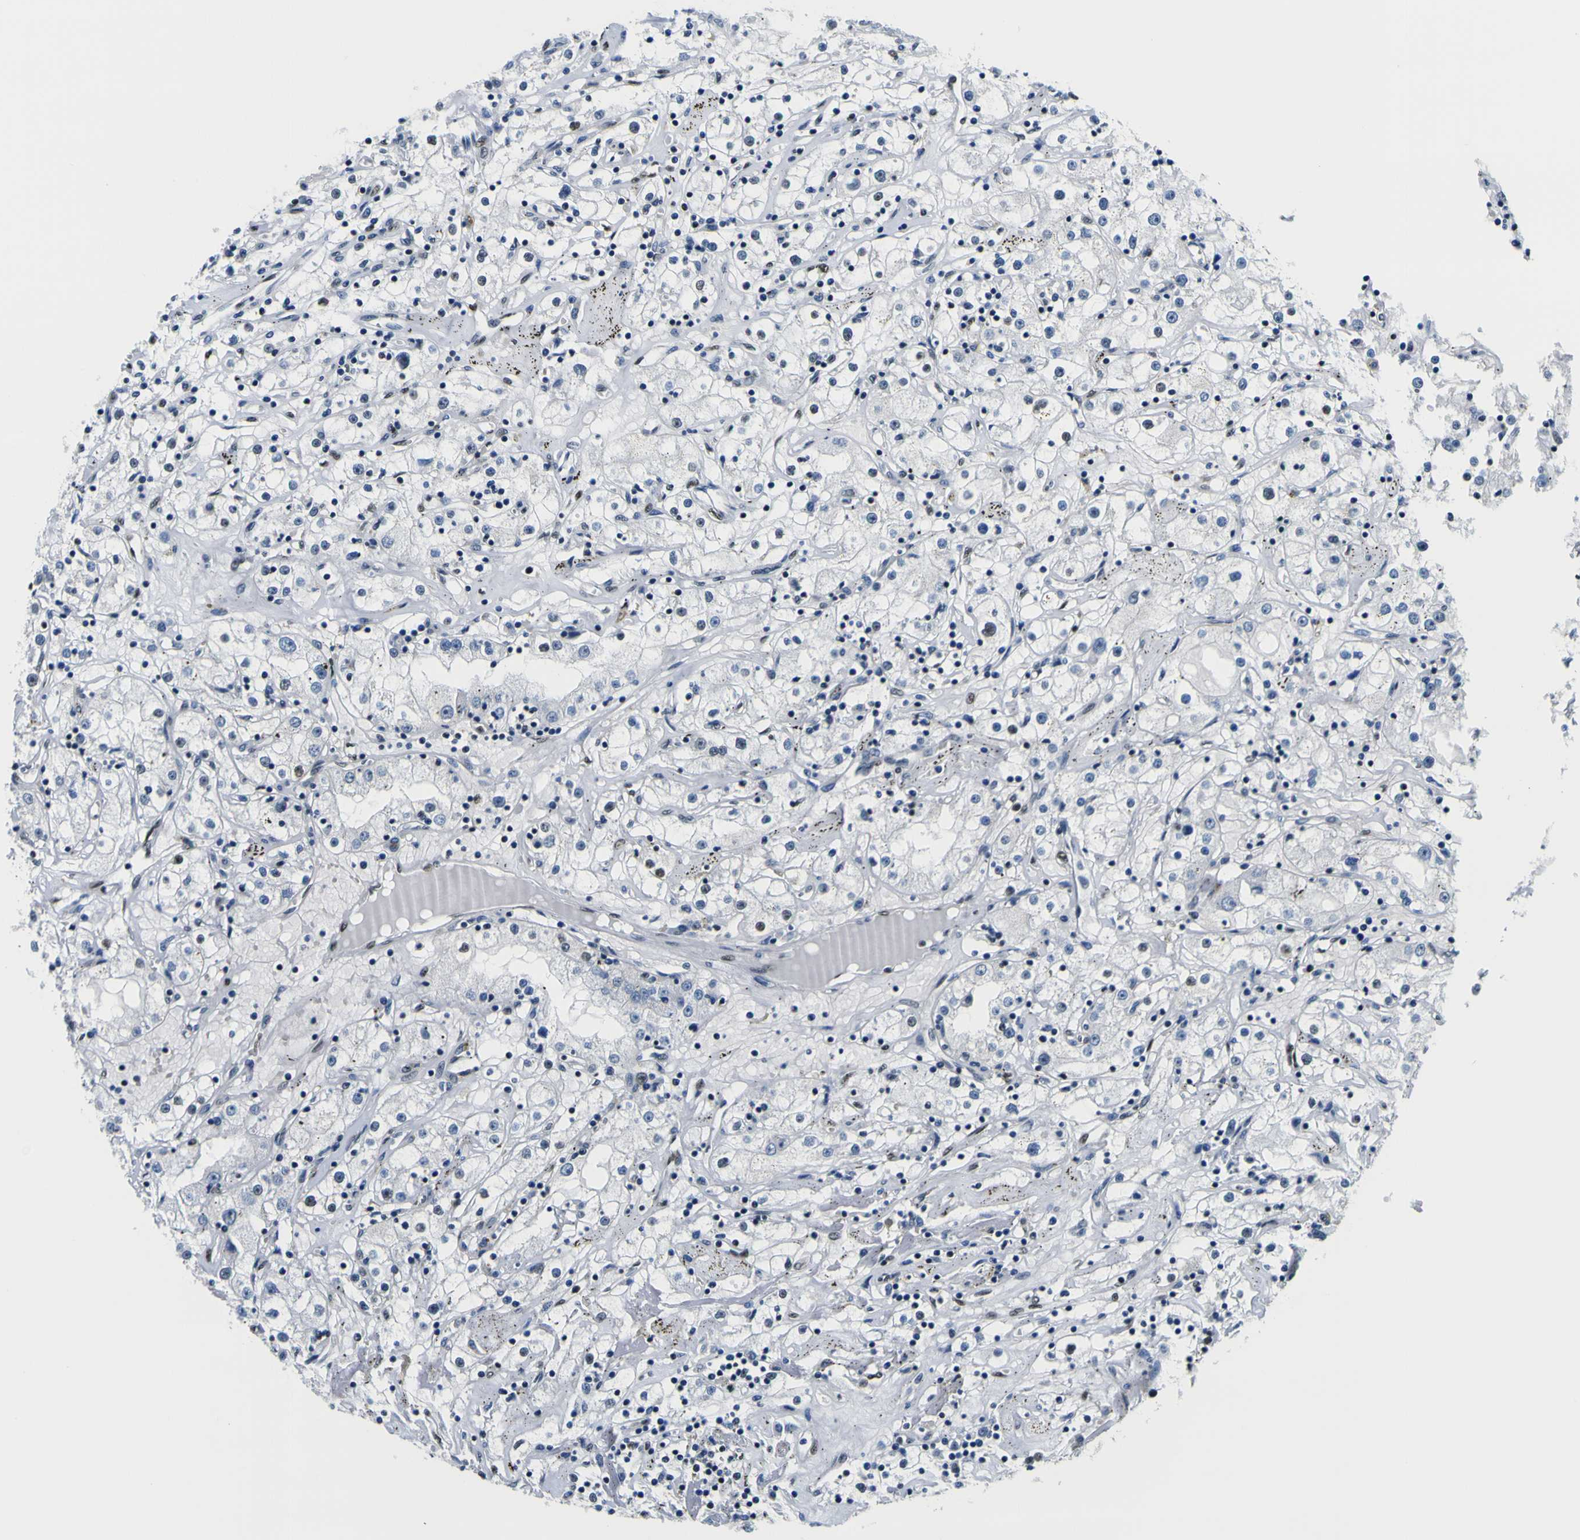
{"staining": {"intensity": "negative", "quantity": "none", "location": "none"}, "tissue": "renal cancer", "cell_type": "Tumor cells", "image_type": "cancer", "snomed": [{"axis": "morphology", "description": "Adenocarcinoma, NOS"}, {"axis": "topography", "description": "Kidney"}], "caption": "DAB immunohistochemical staining of human renal adenocarcinoma shows no significant staining in tumor cells.", "gene": "SP1", "patient": {"sex": "male", "age": 56}}